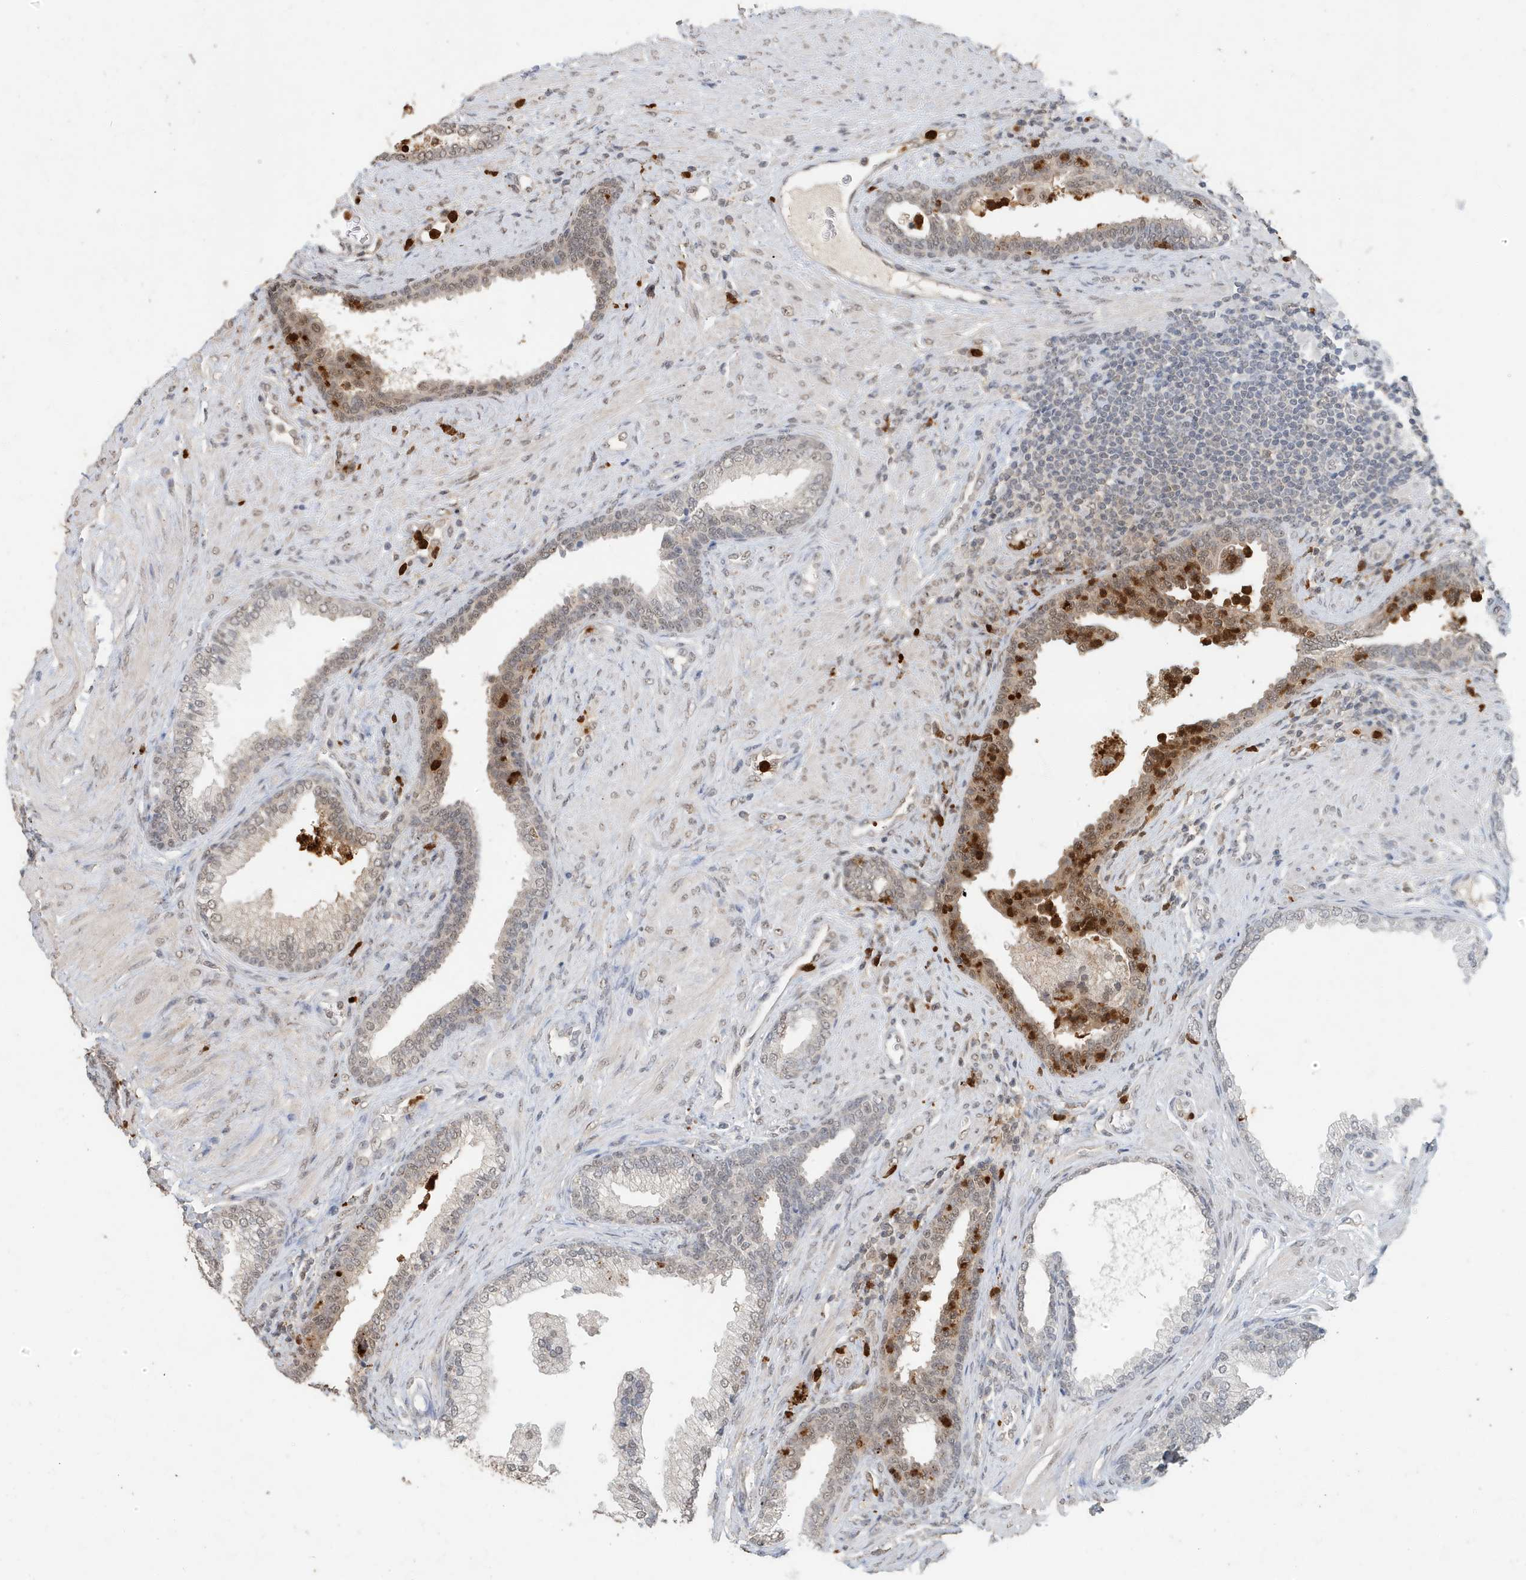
{"staining": {"intensity": "moderate", "quantity": "<25%", "location": "cytoplasmic/membranous,nuclear"}, "tissue": "prostate", "cell_type": "Glandular cells", "image_type": "normal", "snomed": [{"axis": "morphology", "description": "Normal tissue, NOS"}, {"axis": "topography", "description": "Prostate"}], "caption": "Moderate cytoplasmic/membranous,nuclear positivity is identified in about <25% of glandular cells in normal prostate.", "gene": "DEFA1", "patient": {"sex": "male", "age": 76}}